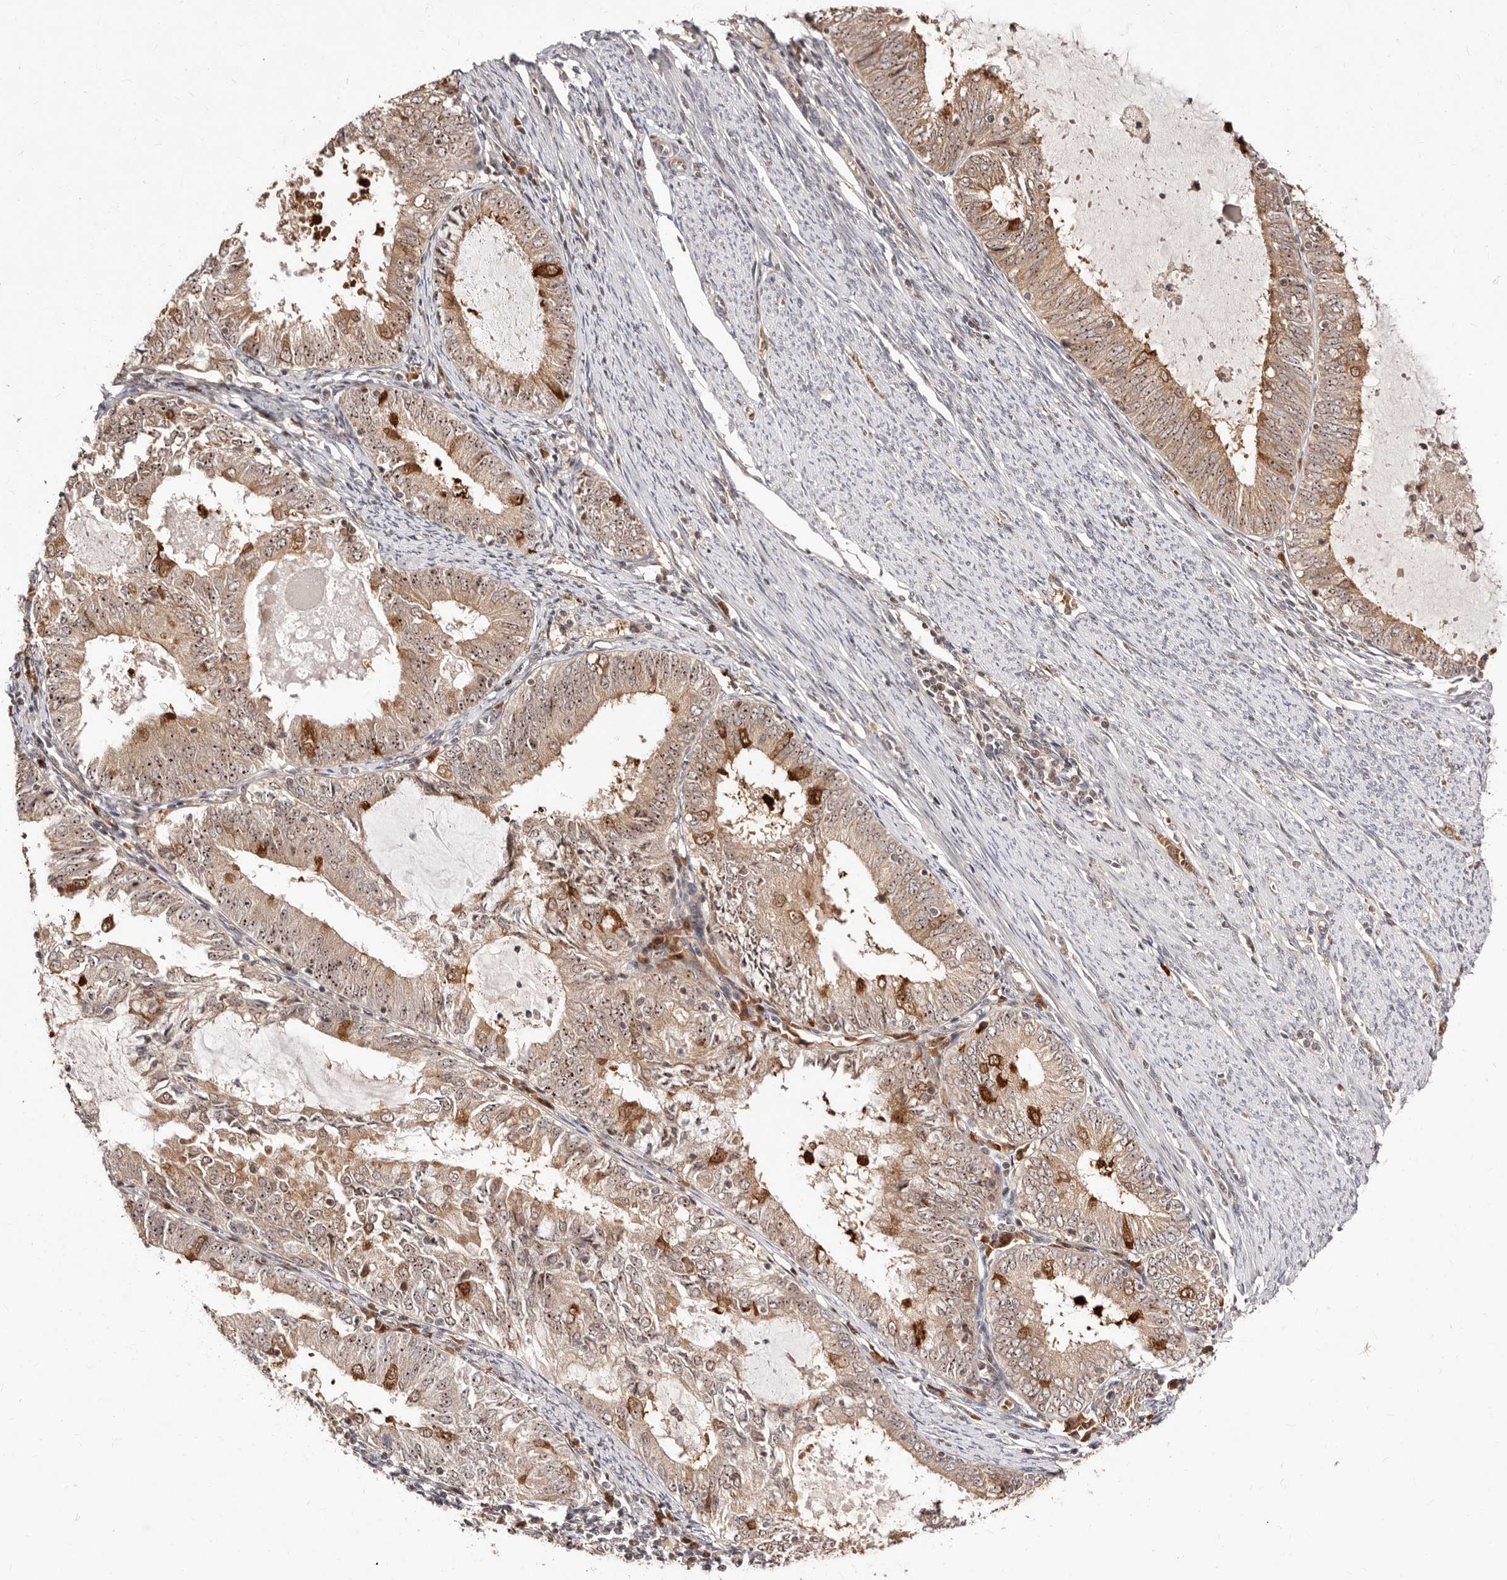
{"staining": {"intensity": "strong", "quantity": ">75%", "location": "cytoplasmic/membranous"}, "tissue": "endometrial cancer", "cell_type": "Tumor cells", "image_type": "cancer", "snomed": [{"axis": "morphology", "description": "Adenocarcinoma, NOS"}, {"axis": "topography", "description": "Endometrium"}], "caption": "Immunohistochemical staining of adenocarcinoma (endometrial) demonstrates high levels of strong cytoplasmic/membranous protein positivity in about >75% of tumor cells. (Brightfield microscopy of DAB IHC at high magnification).", "gene": "APOL6", "patient": {"sex": "female", "age": 57}}